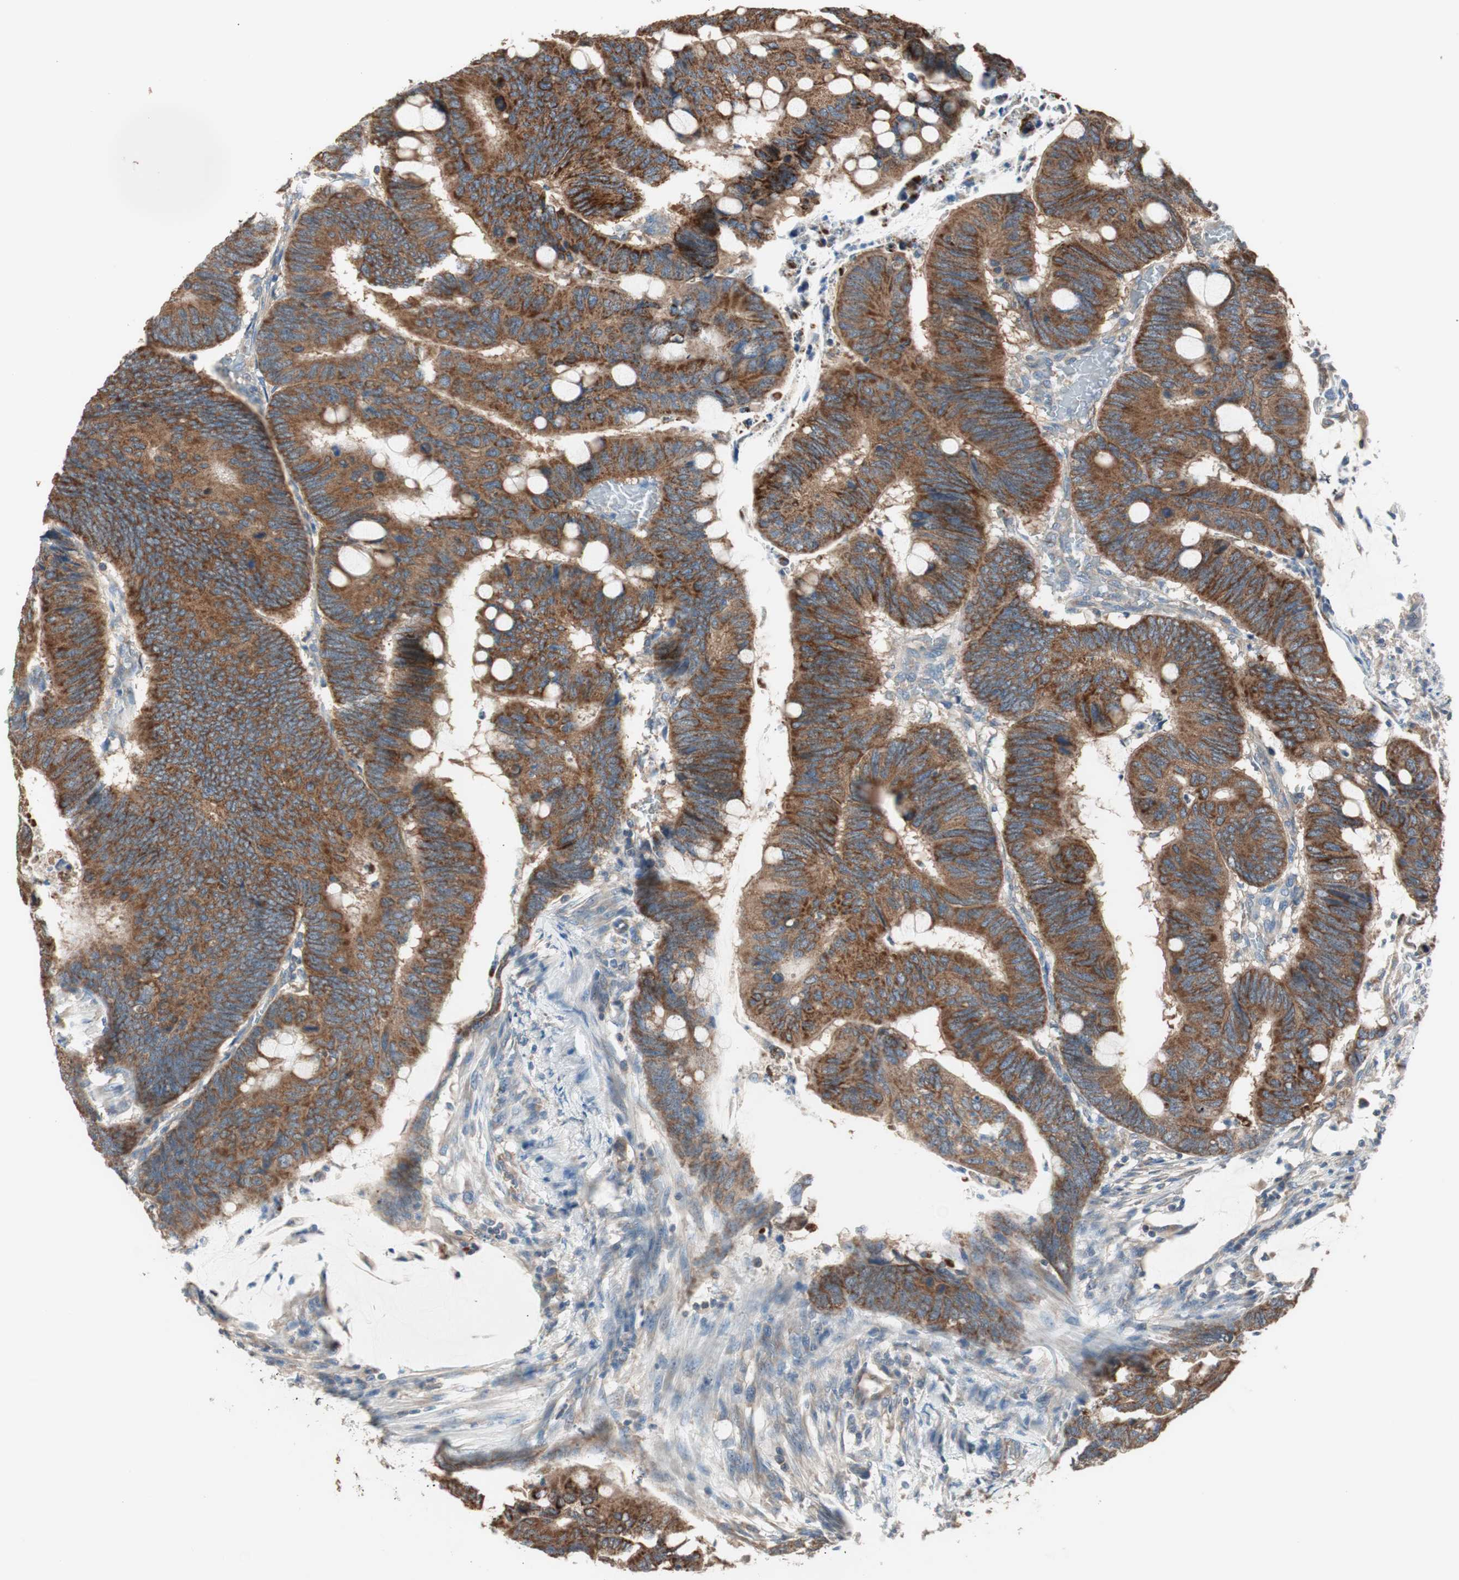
{"staining": {"intensity": "strong", "quantity": ">75%", "location": "cytoplasmic/membranous"}, "tissue": "colorectal cancer", "cell_type": "Tumor cells", "image_type": "cancer", "snomed": [{"axis": "morphology", "description": "Normal tissue, NOS"}, {"axis": "morphology", "description": "Adenocarcinoma, NOS"}, {"axis": "topography", "description": "Rectum"}, {"axis": "topography", "description": "Peripheral nerve tissue"}], "caption": "Tumor cells show strong cytoplasmic/membranous positivity in approximately >75% of cells in colorectal cancer (adenocarcinoma).", "gene": "CC2D1A", "patient": {"sex": "male", "age": 92}}